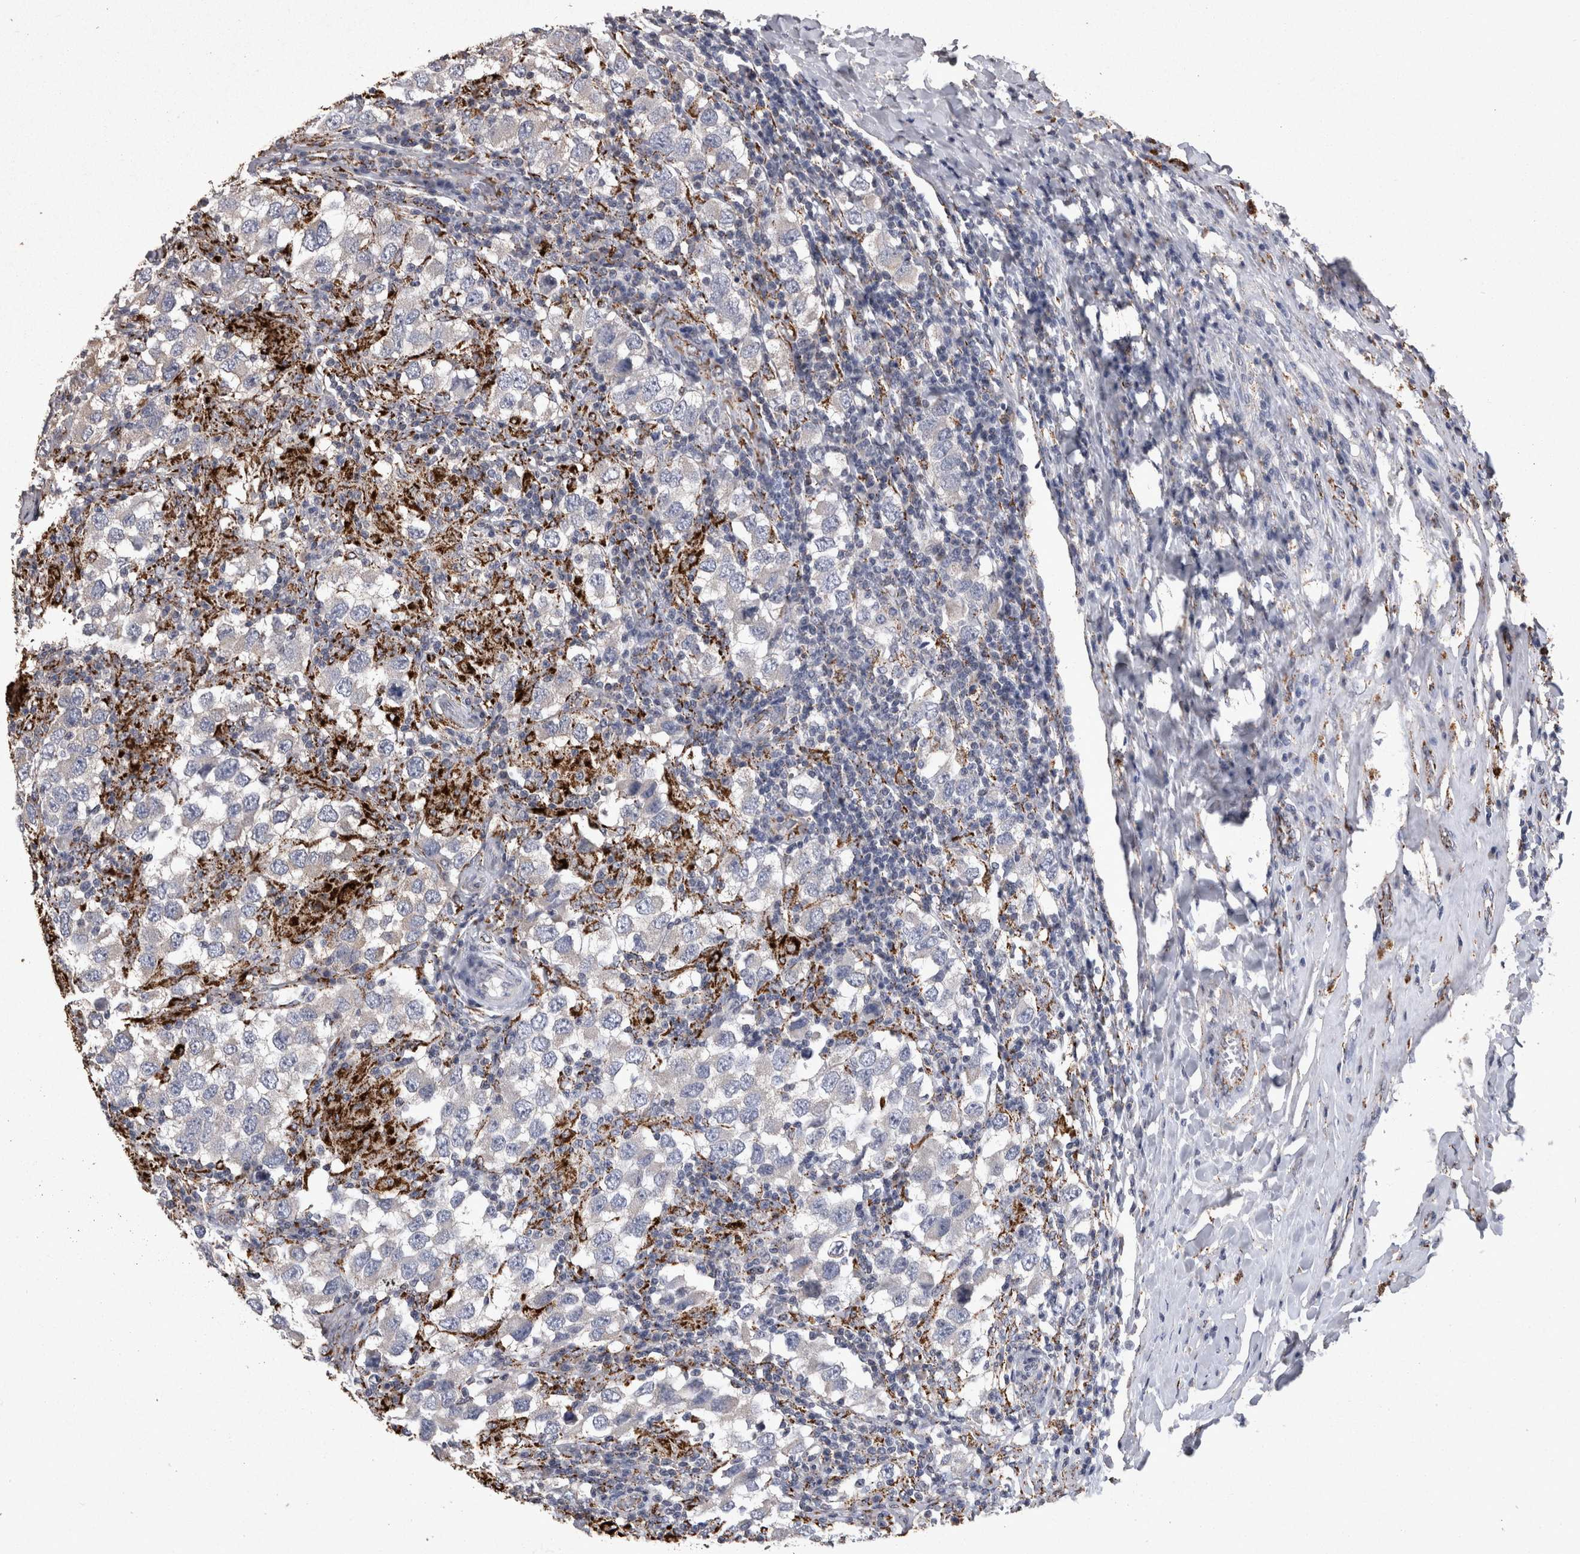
{"staining": {"intensity": "negative", "quantity": "none", "location": "none"}, "tissue": "testis cancer", "cell_type": "Tumor cells", "image_type": "cancer", "snomed": [{"axis": "morphology", "description": "Carcinoma, Embryonal, NOS"}, {"axis": "topography", "description": "Testis"}], "caption": "The immunohistochemistry photomicrograph has no significant staining in tumor cells of testis embryonal carcinoma tissue.", "gene": "DKK3", "patient": {"sex": "male", "age": 21}}